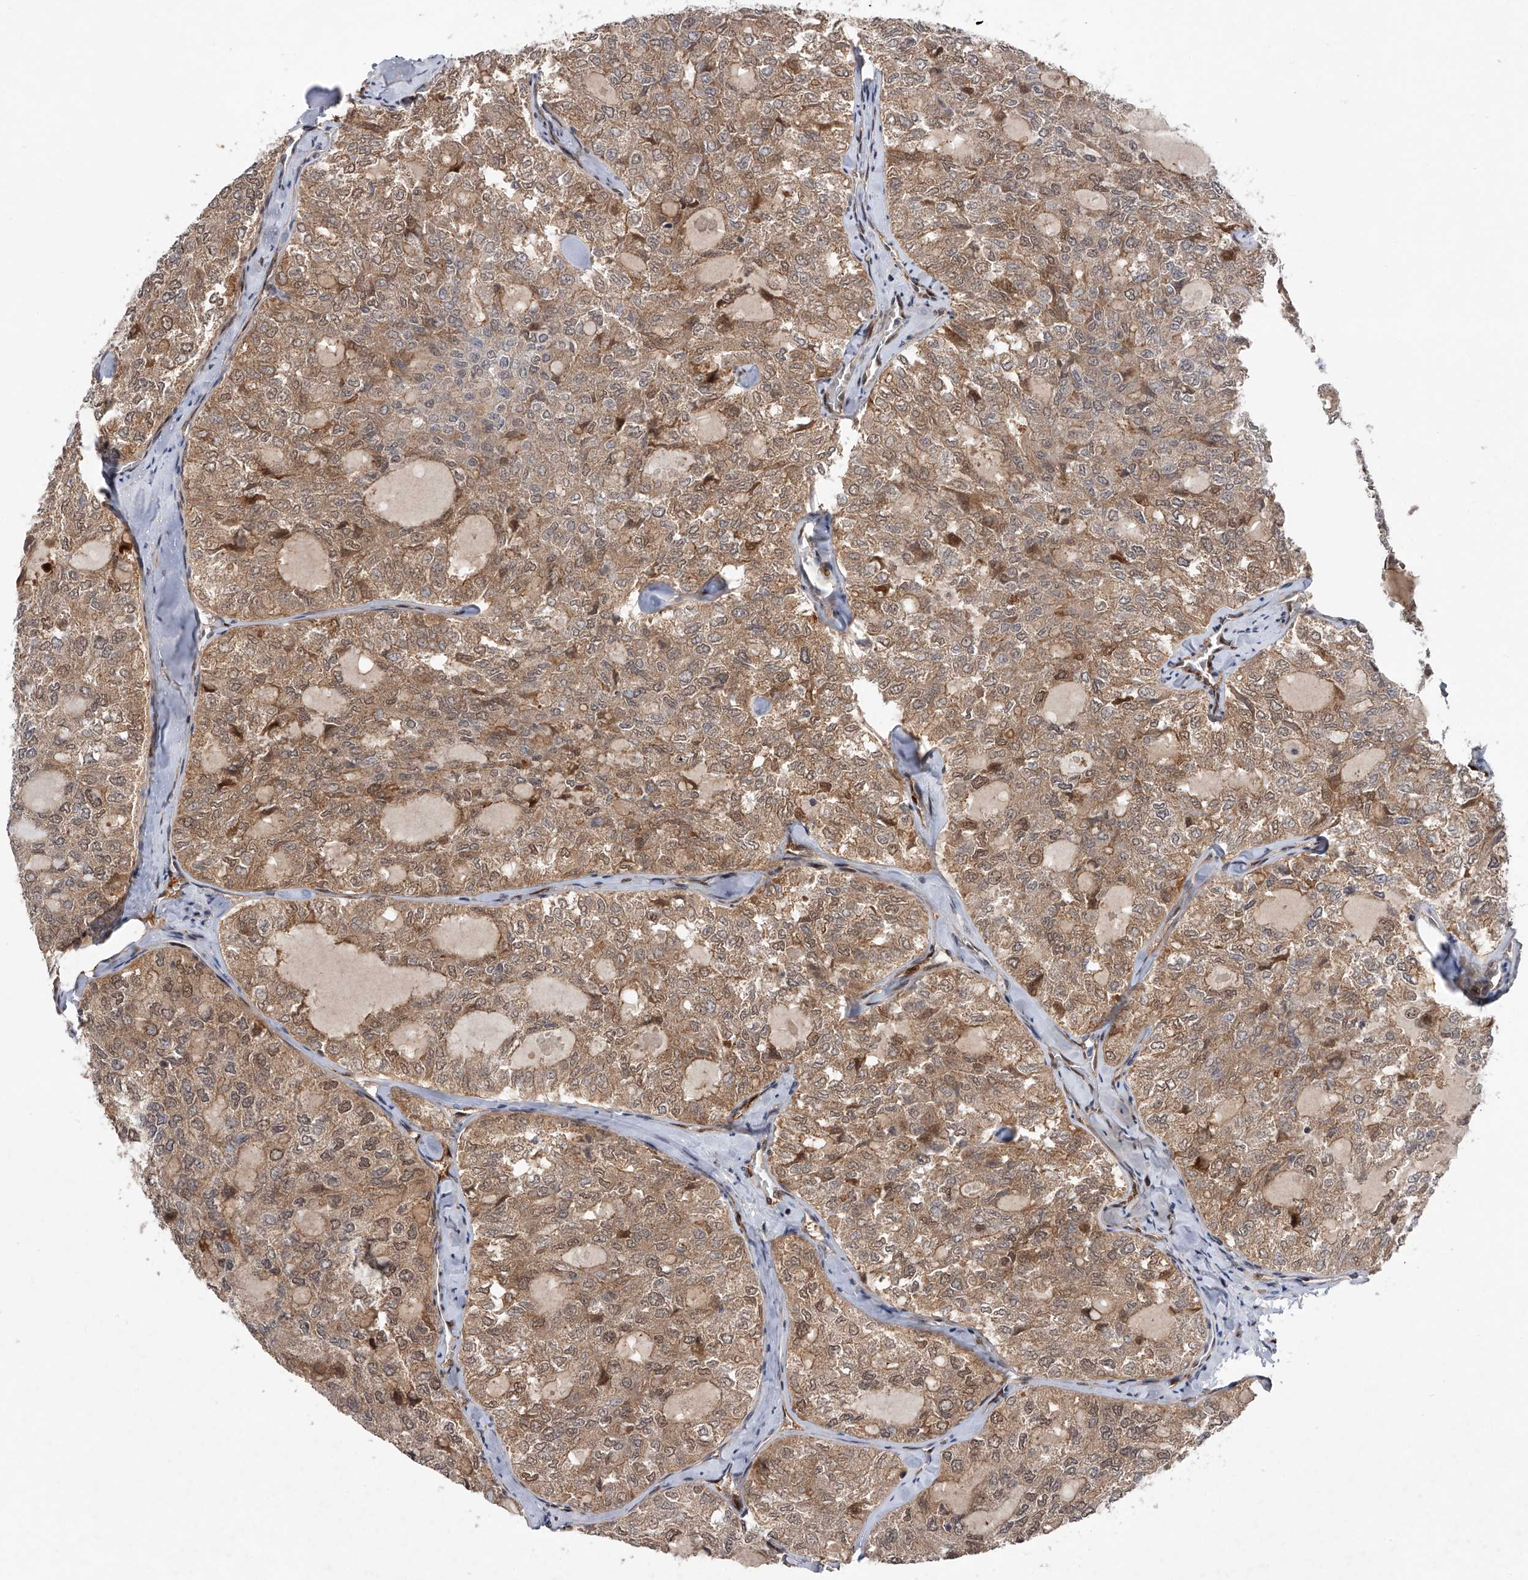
{"staining": {"intensity": "moderate", "quantity": ">75%", "location": "cytoplasmic/membranous,nuclear"}, "tissue": "thyroid cancer", "cell_type": "Tumor cells", "image_type": "cancer", "snomed": [{"axis": "morphology", "description": "Follicular adenoma carcinoma, NOS"}, {"axis": "topography", "description": "Thyroid gland"}], "caption": "Human thyroid cancer (follicular adenoma carcinoma) stained for a protein (brown) exhibits moderate cytoplasmic/membranous and nuclear positive staining in approximately >75% of tumor cells.", "gene": "RWDD2A", "patient": {"sex": "male", "age": 75}}